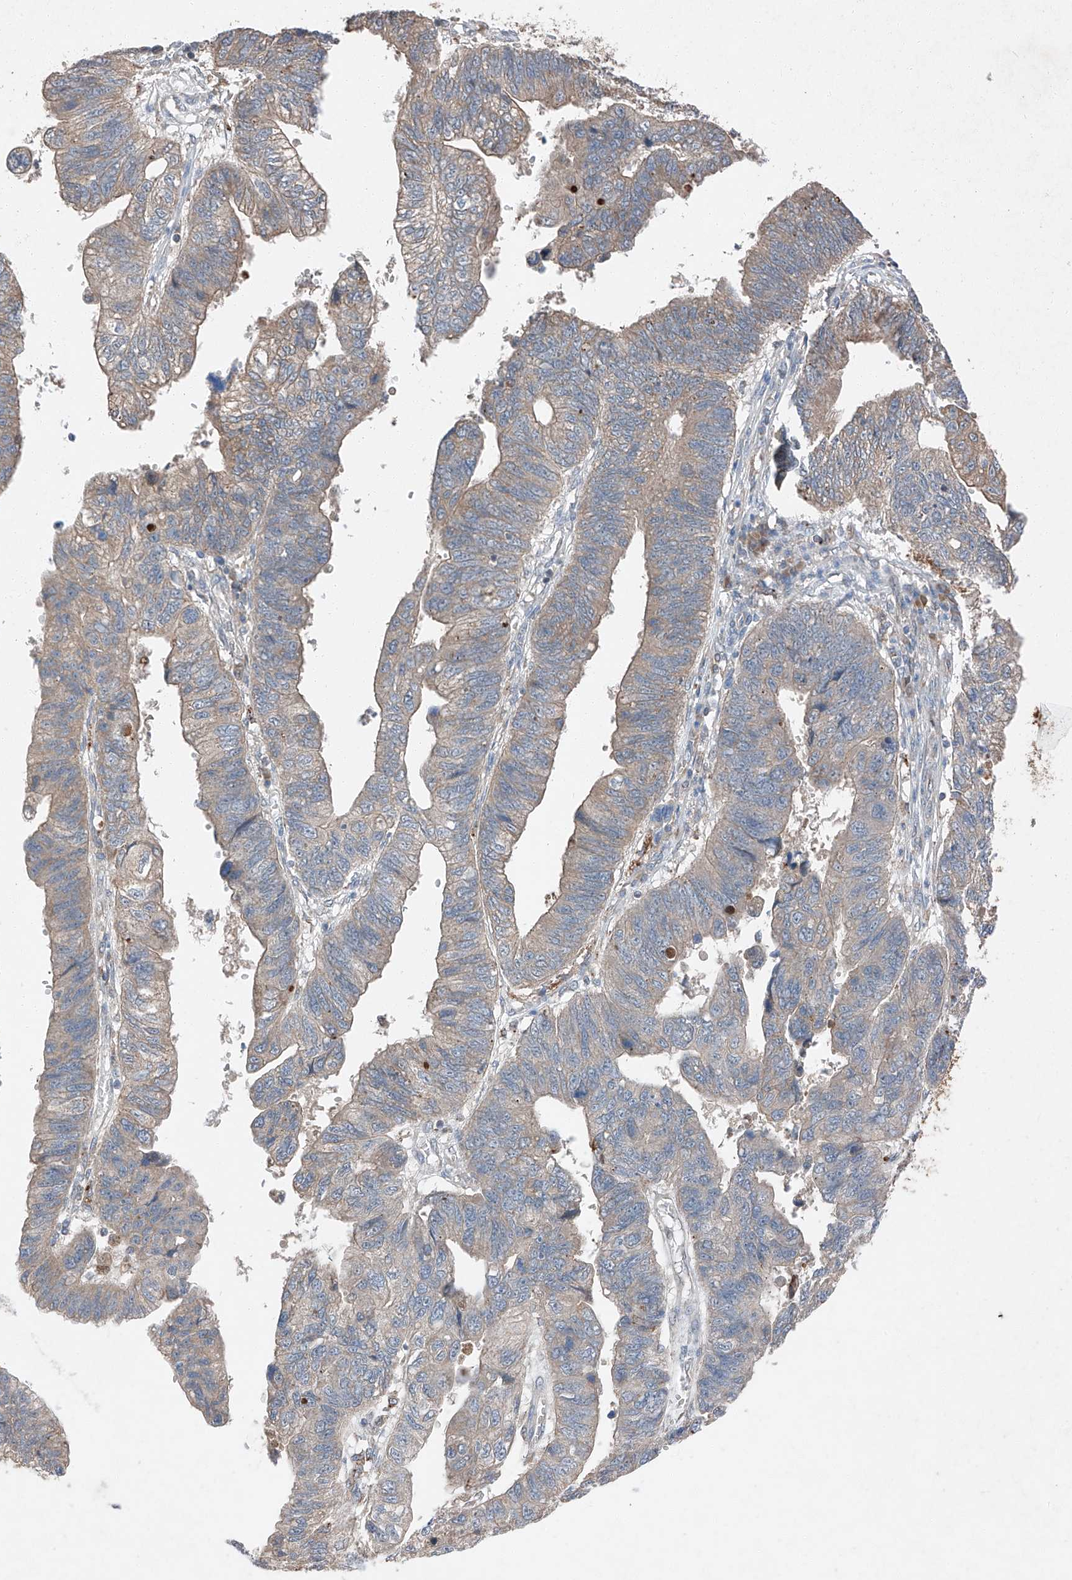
{"staining": {"intensity": "weak", "quantity": "25%-75%", "location": "cytoplasmic/membranous"}, "tissue": "stomach cancer", "cell_type": "Tumor cells", "image_type": "cancer", "snomed": [{"axis": "morphology", "description": "Adenocarcinoma, NOS"}, {"axis": "topography", "description": "Stomach"}], "caption": "Immunohistochemical staining of stomach adenocarcinoma exhibits low levels of weak cytoplasmic/membranous expression in approximately 25%-75% of tumor cells.", "gene": "RUSC1", "patient": {"sex": "male", "age": 59}}